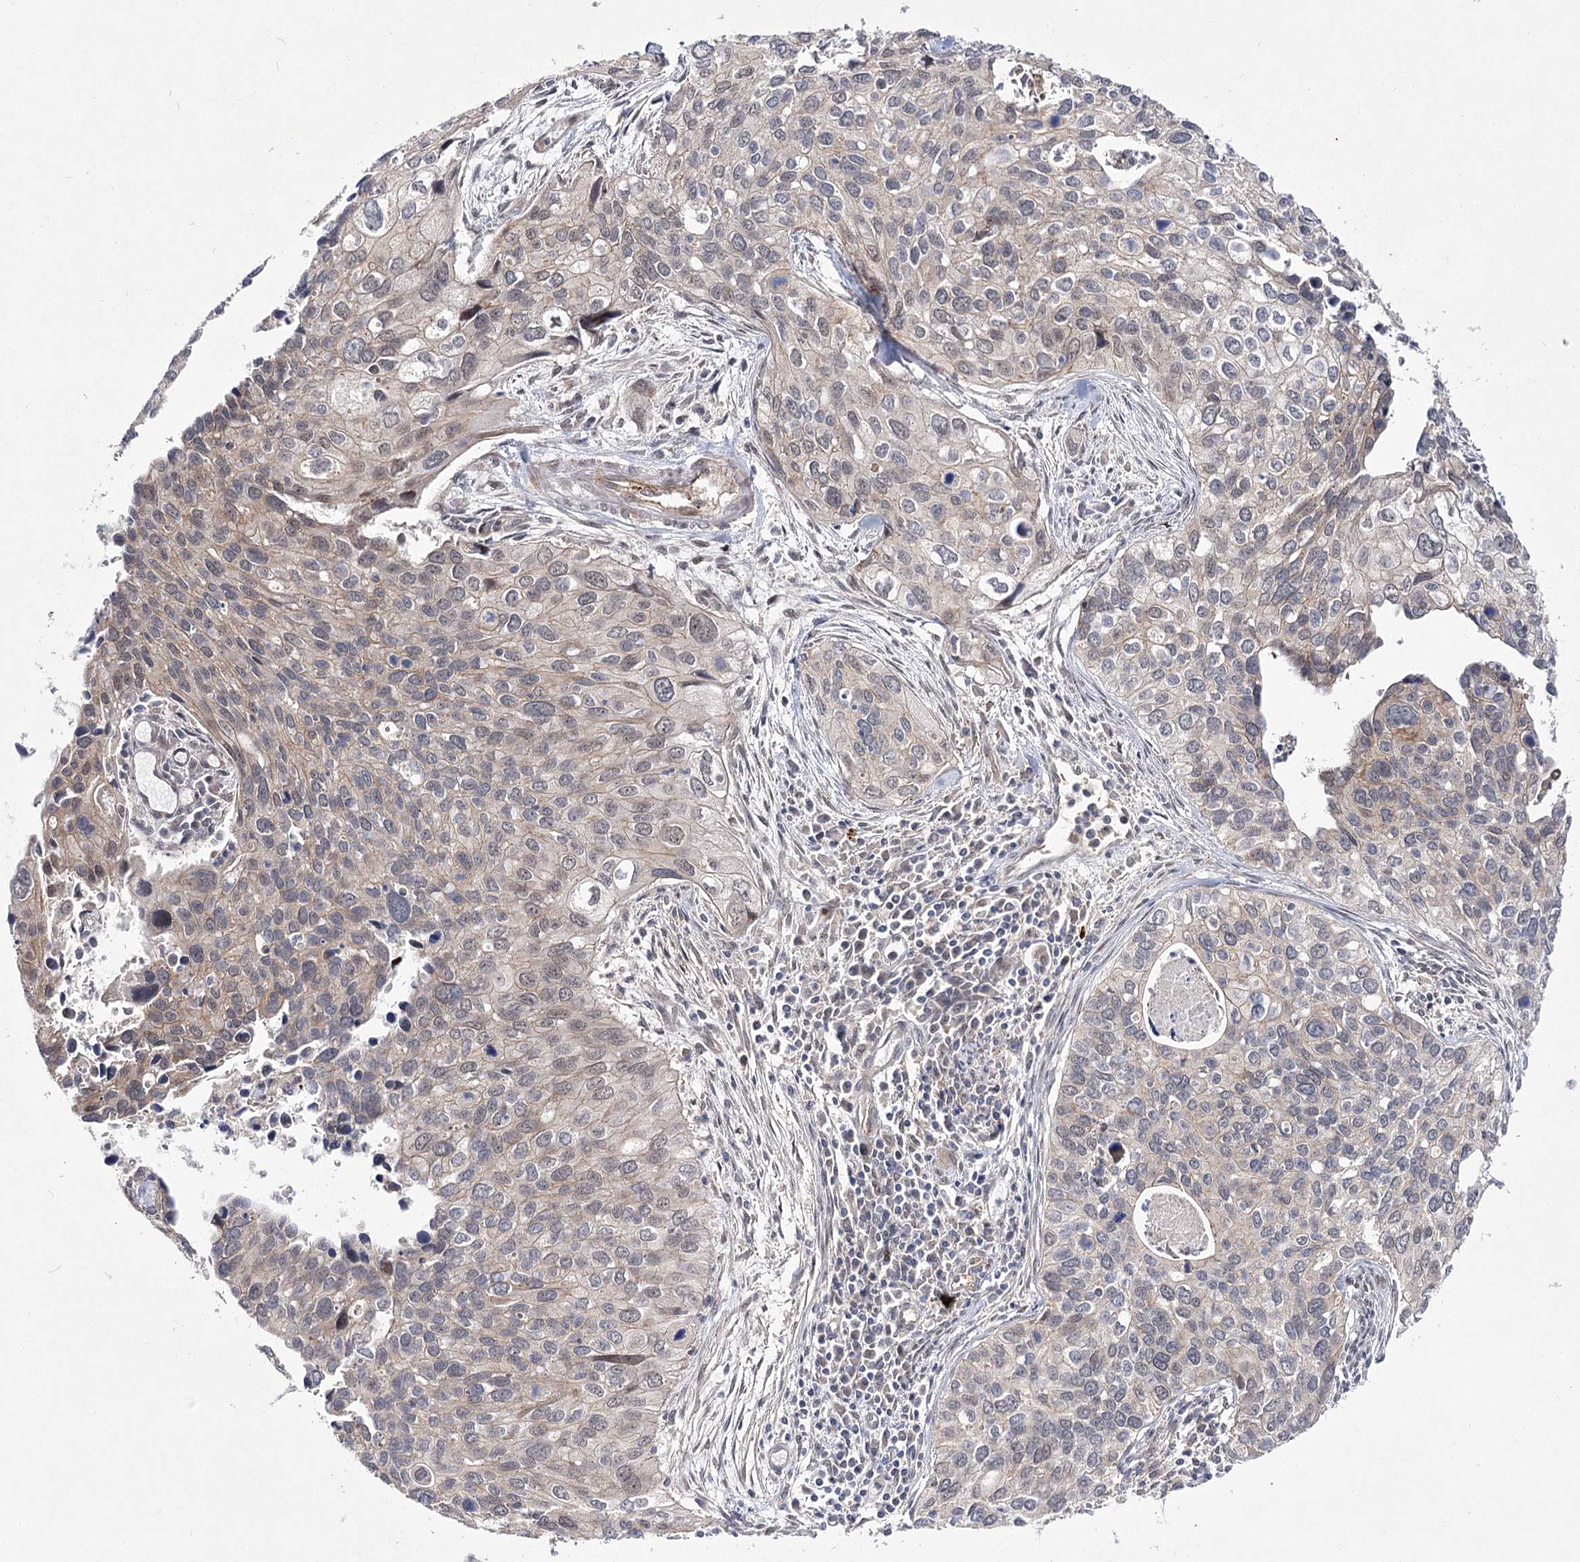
{"staining": {"intensity": "weak", "quantity": "<25%", "location": "cytoplasmic/membranous,nuclear"}, "tissue": "cervical cancer", "cell_type": "Tumor cells", "image_type": "cancer", "snomed": [{"axis": "morphology", "description": "Squamous cell carcinoma, NOS"}, {"axis": "topography", "description": "Cervix"}], "caption": "This histopathology image is of cervical cancer stained with IHC to label a protein in brown with the nuclei are counter-stained blue. There is no expression in tumor cells.", "gene": "ARHGAP32", "patient": {"sex": "female", "age": 55}}